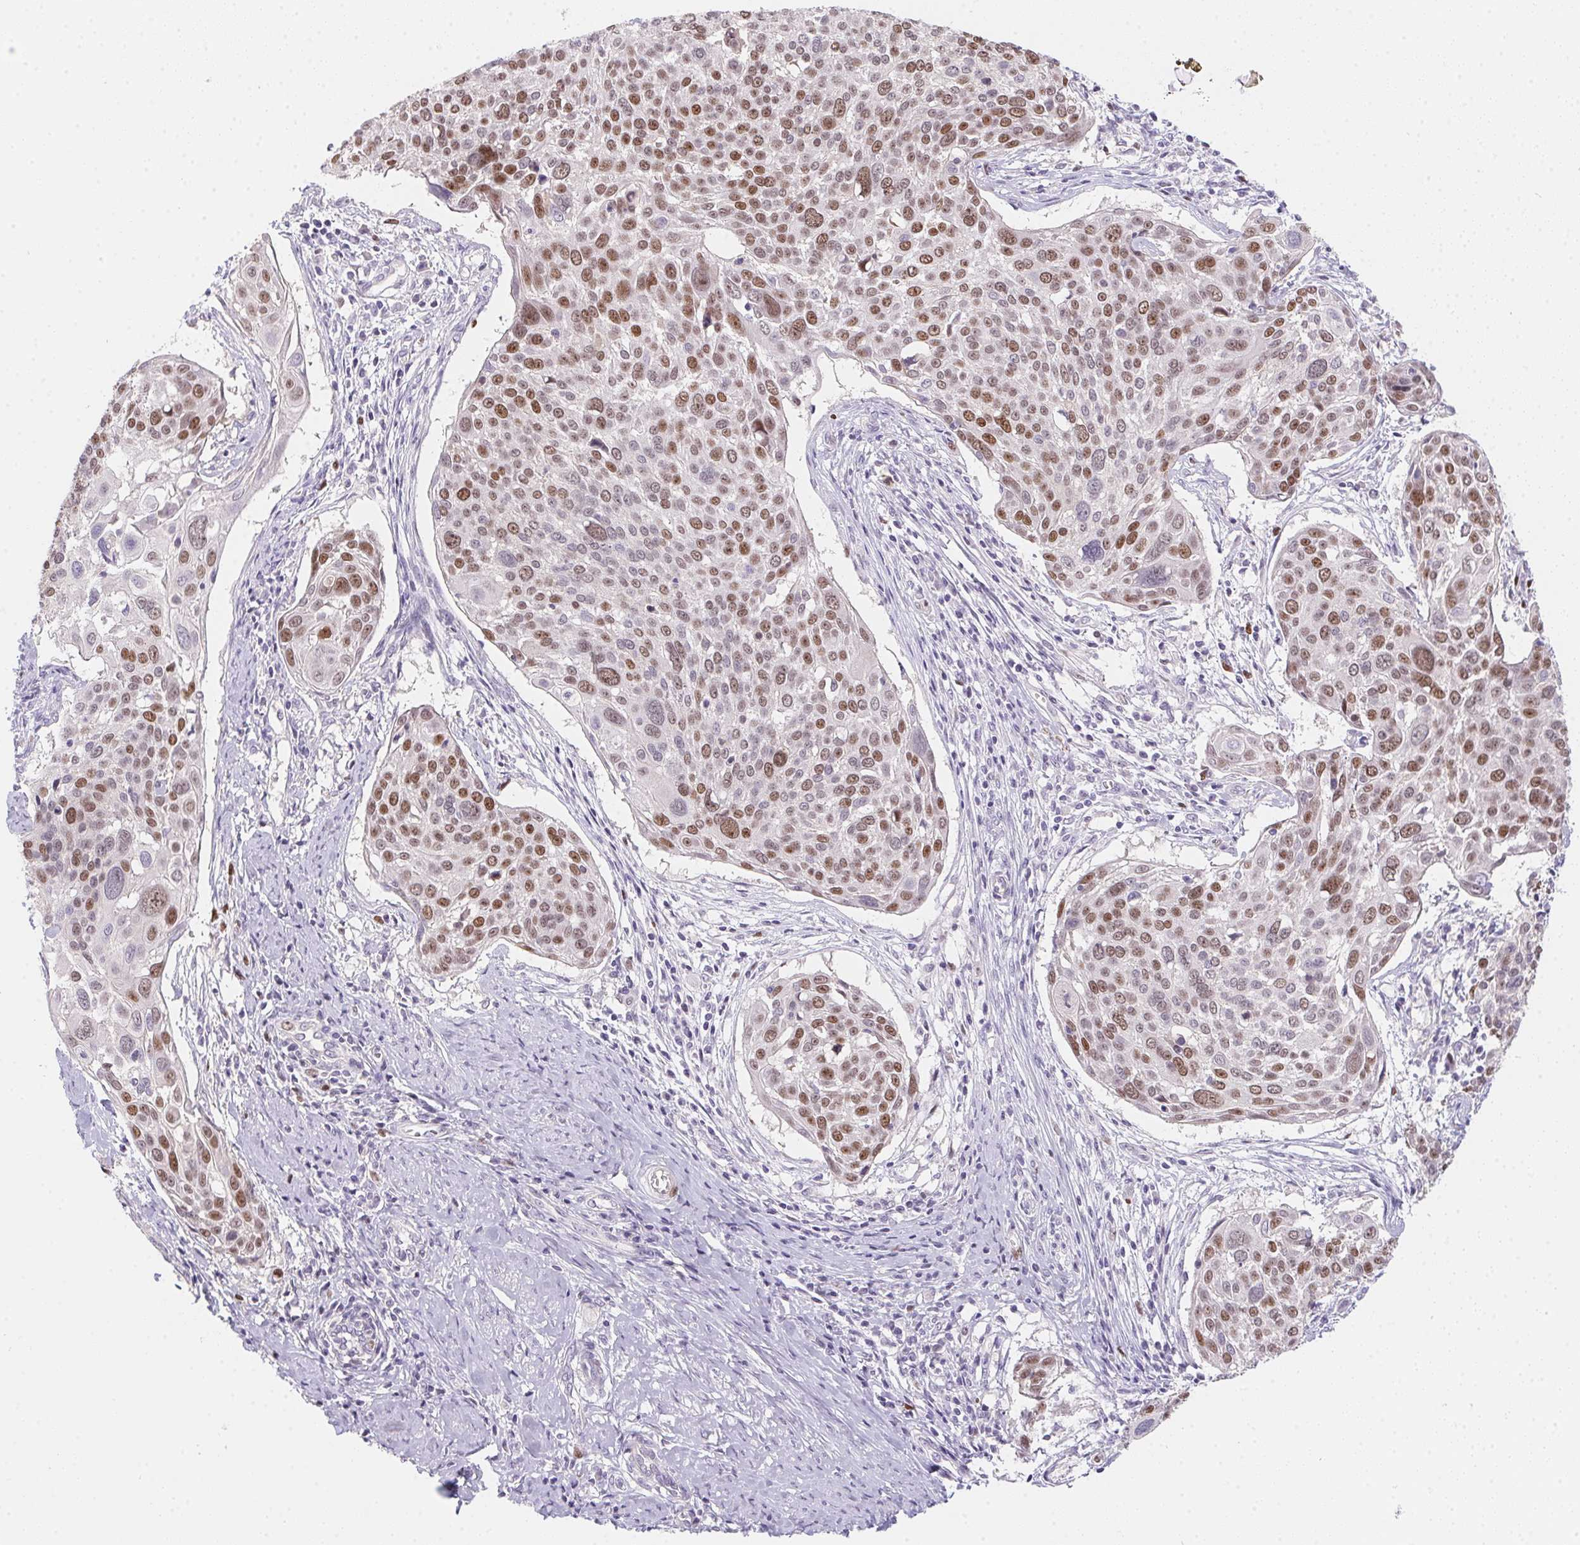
{"staining": {"intensity": "moderate", "quantity": ">75%", "location": "nuclear"}, "tissue": "cervical cancer", "cell_type": "Tumor cells", "image_type": "cancer", "snomed": [{"axis": "morphology", "description": "Squamous cell carcinoma, NOS"}, {"axis": "topography", "description": "Cervix"}], "caption": "Brown immunohistochemical staining in cervical cancer (squamous cell carcinoma) shows moderate nuclear positivity in about >75% of tumor cells. The staining is performed using DAB (3,3'-diaminobenzidine) brown chromogen to label protein expression. The nuclei are counter-stained blue using hematoxylin.", "gene": "HELLS", "patient": {"sex": "female", "age": 39}}